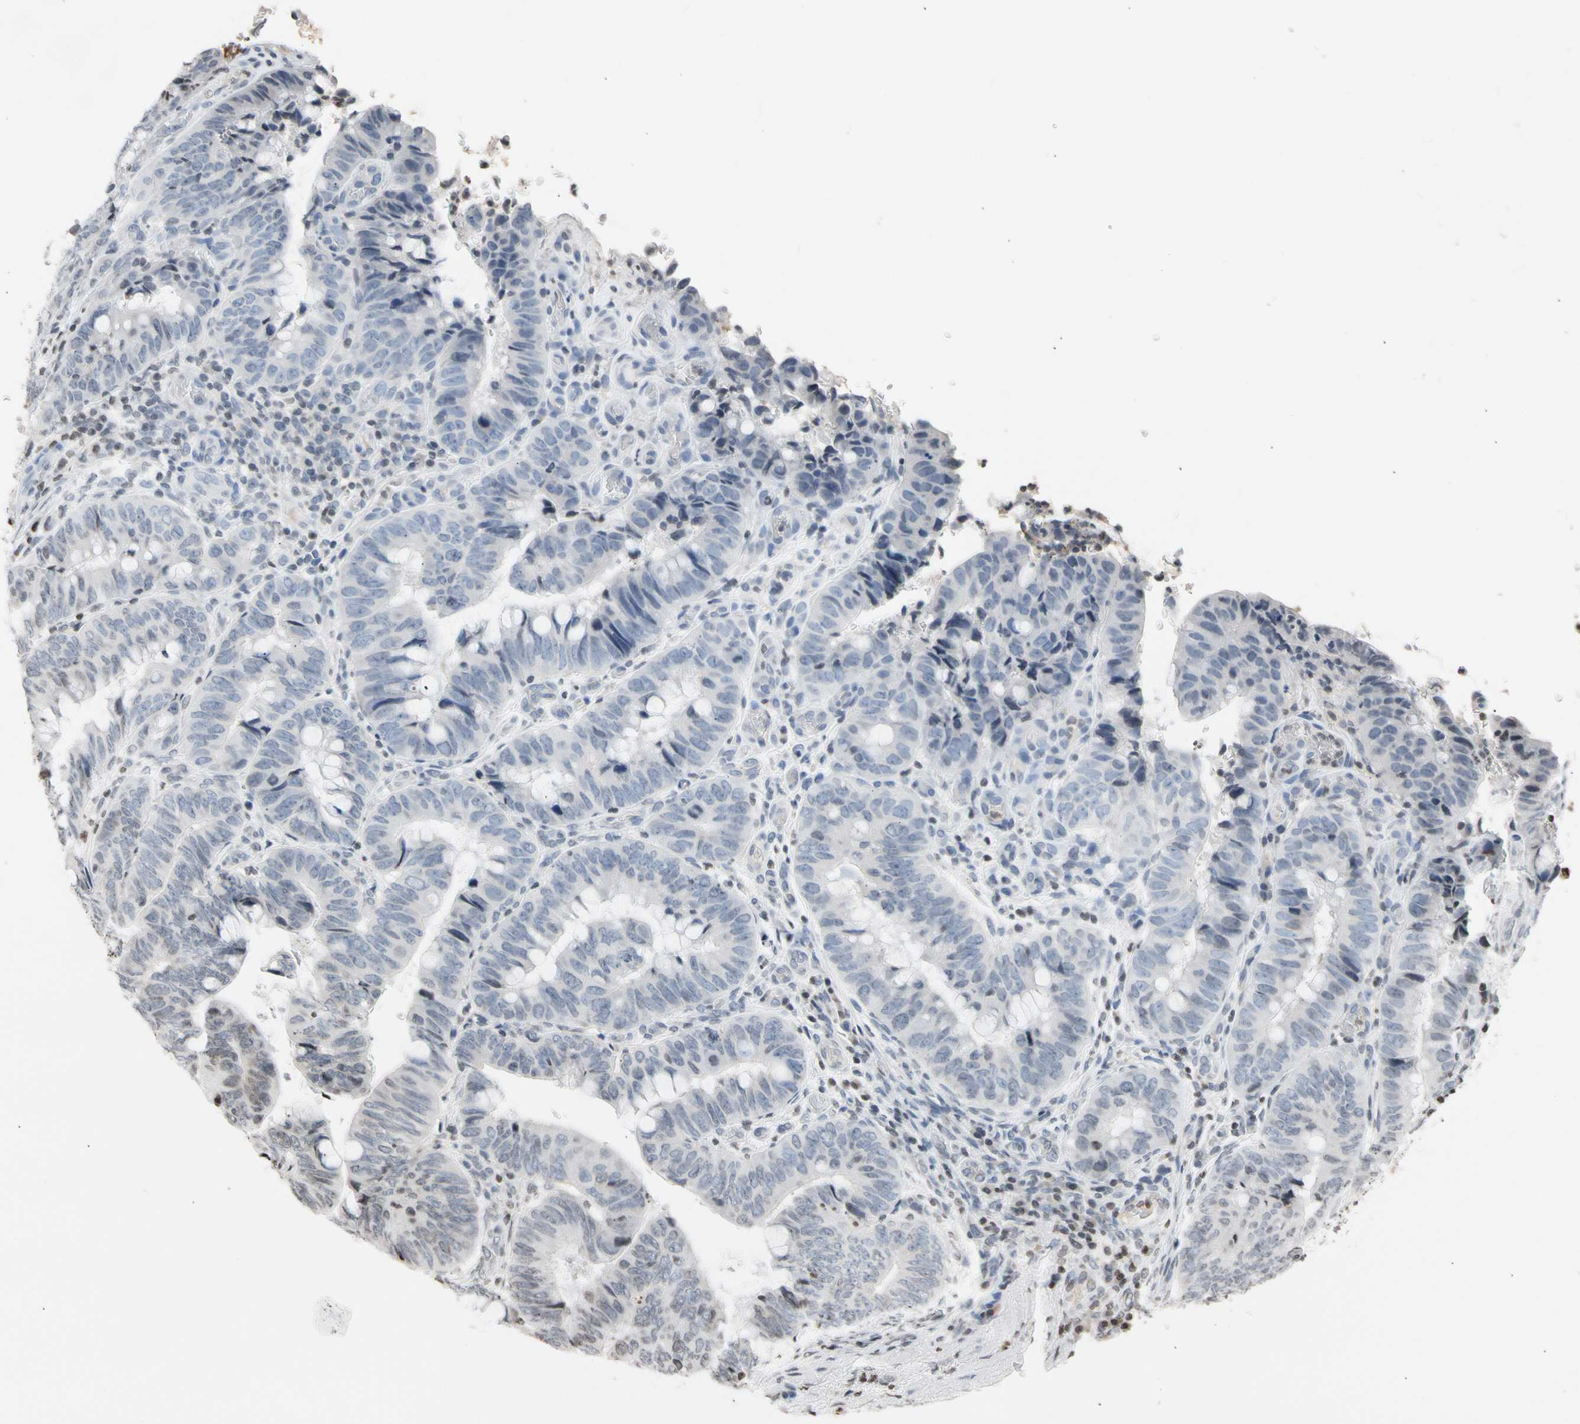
{"staining": {"intensity": "negative", "quantity": "none", "location": "none"}, "tissue": "colorectal cancer", "cell_type": "Tumor cells", "image_type": "cancer", "snomed": [{"axis": "morphology", "description": "Normal tissue, NOS"}, {"axis": "morphology", "description": "Adenocarcinoma, NOS"}, {"axis": "topography", "description": "Rectum"}, {"axis": "topography", "description": "Peripheral nerve tissue"}], "caption": "Tumor cells are negative for protein expression in human colorectal cancer (adenocarcinoma).", "gene": "GPX4", "patient": {"sex": "male", "age": 92}}